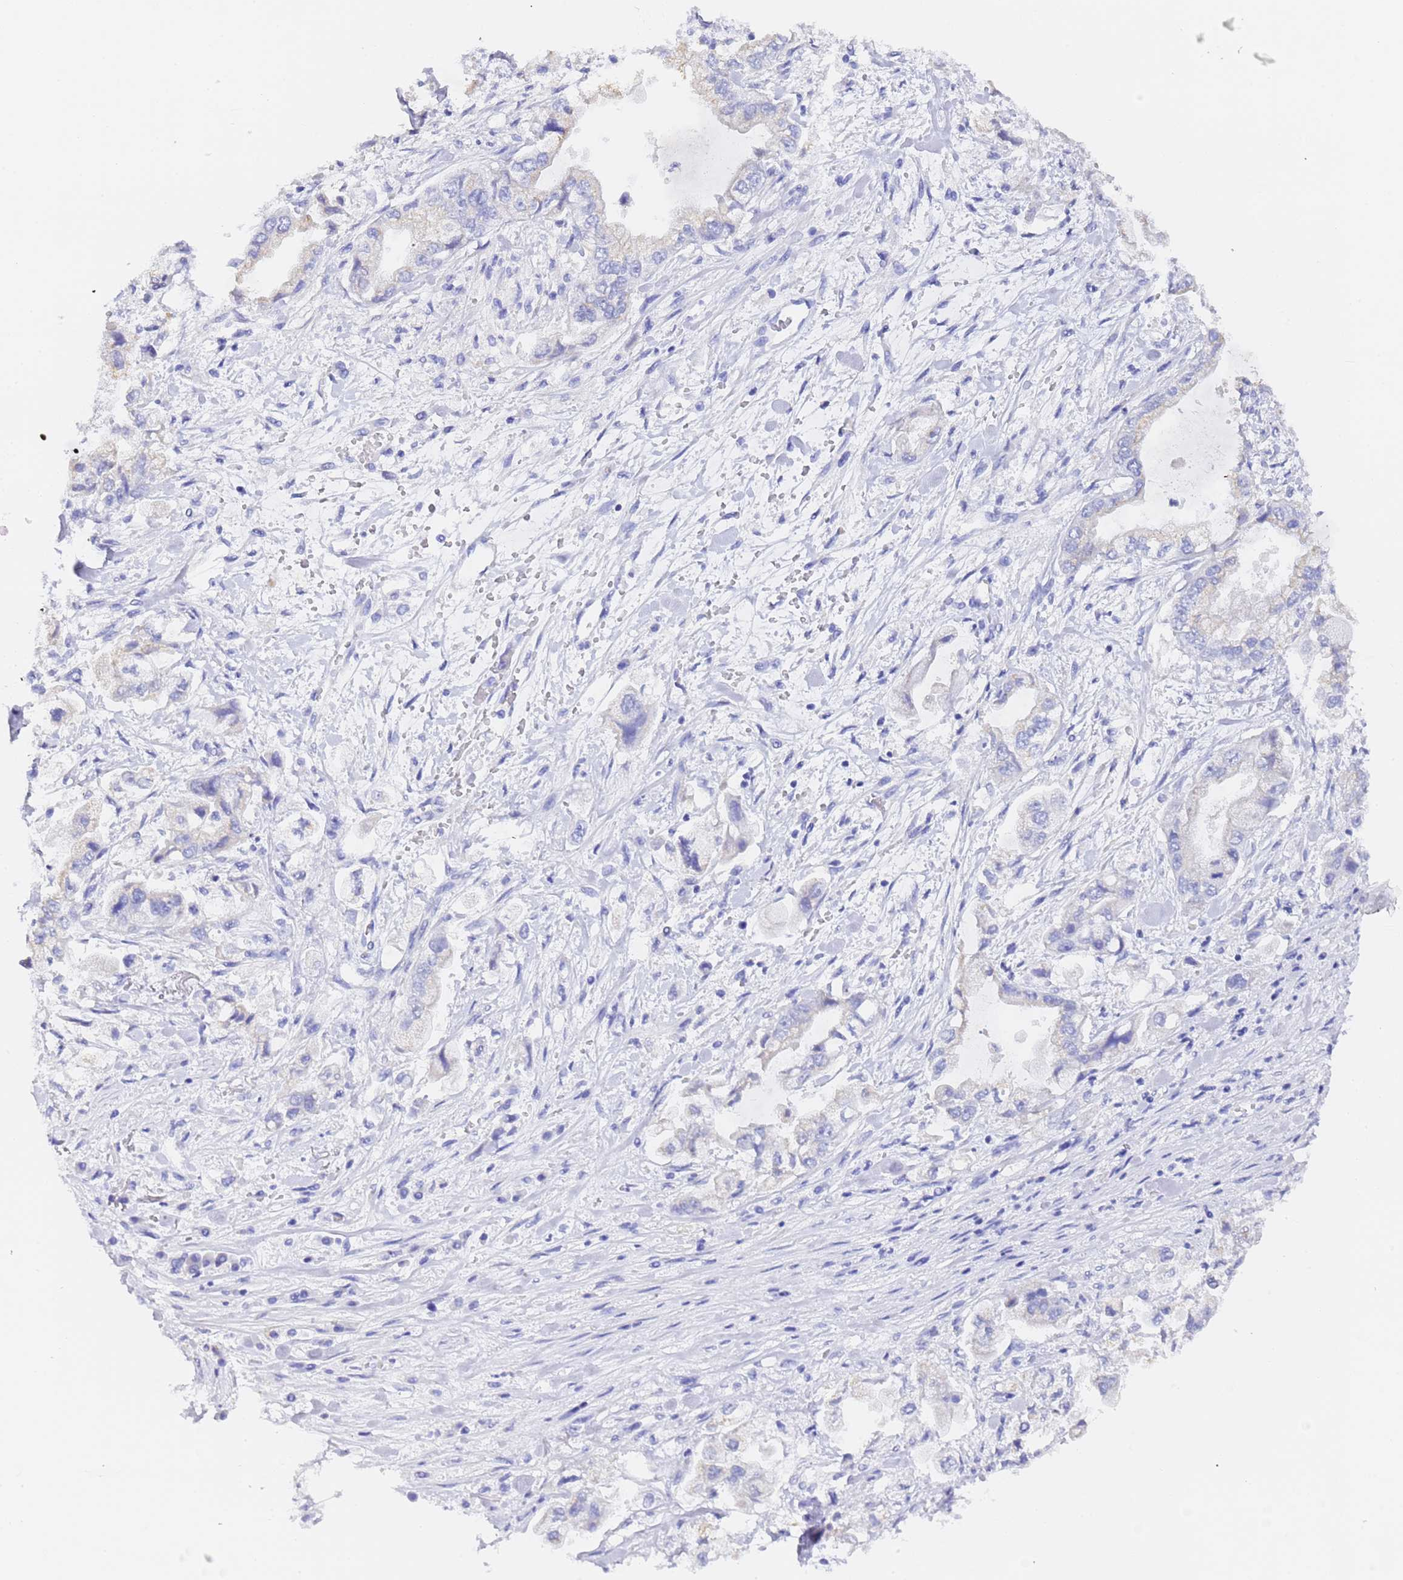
{"staining": {"intensity": "negative", "quantity": "none", "location": "none"}, "tissue": "stomach cancer", "cell_type": "Tumor cells", "image_type": "cancer", "snomed": [{"axis": "morphology", "description": "Adenocarcinoma, NOS"}, {"axis": "topography", "description": "Stomach"}], "caption": "Immunohistochemistry image of neoplastic tissue: human adenocarcinoma (stomach) stained with DAB demonstrates no significant protein staining in tumor cells.", "gene": "GABRA1", "patient": {"sex": "male", "age": 62}}